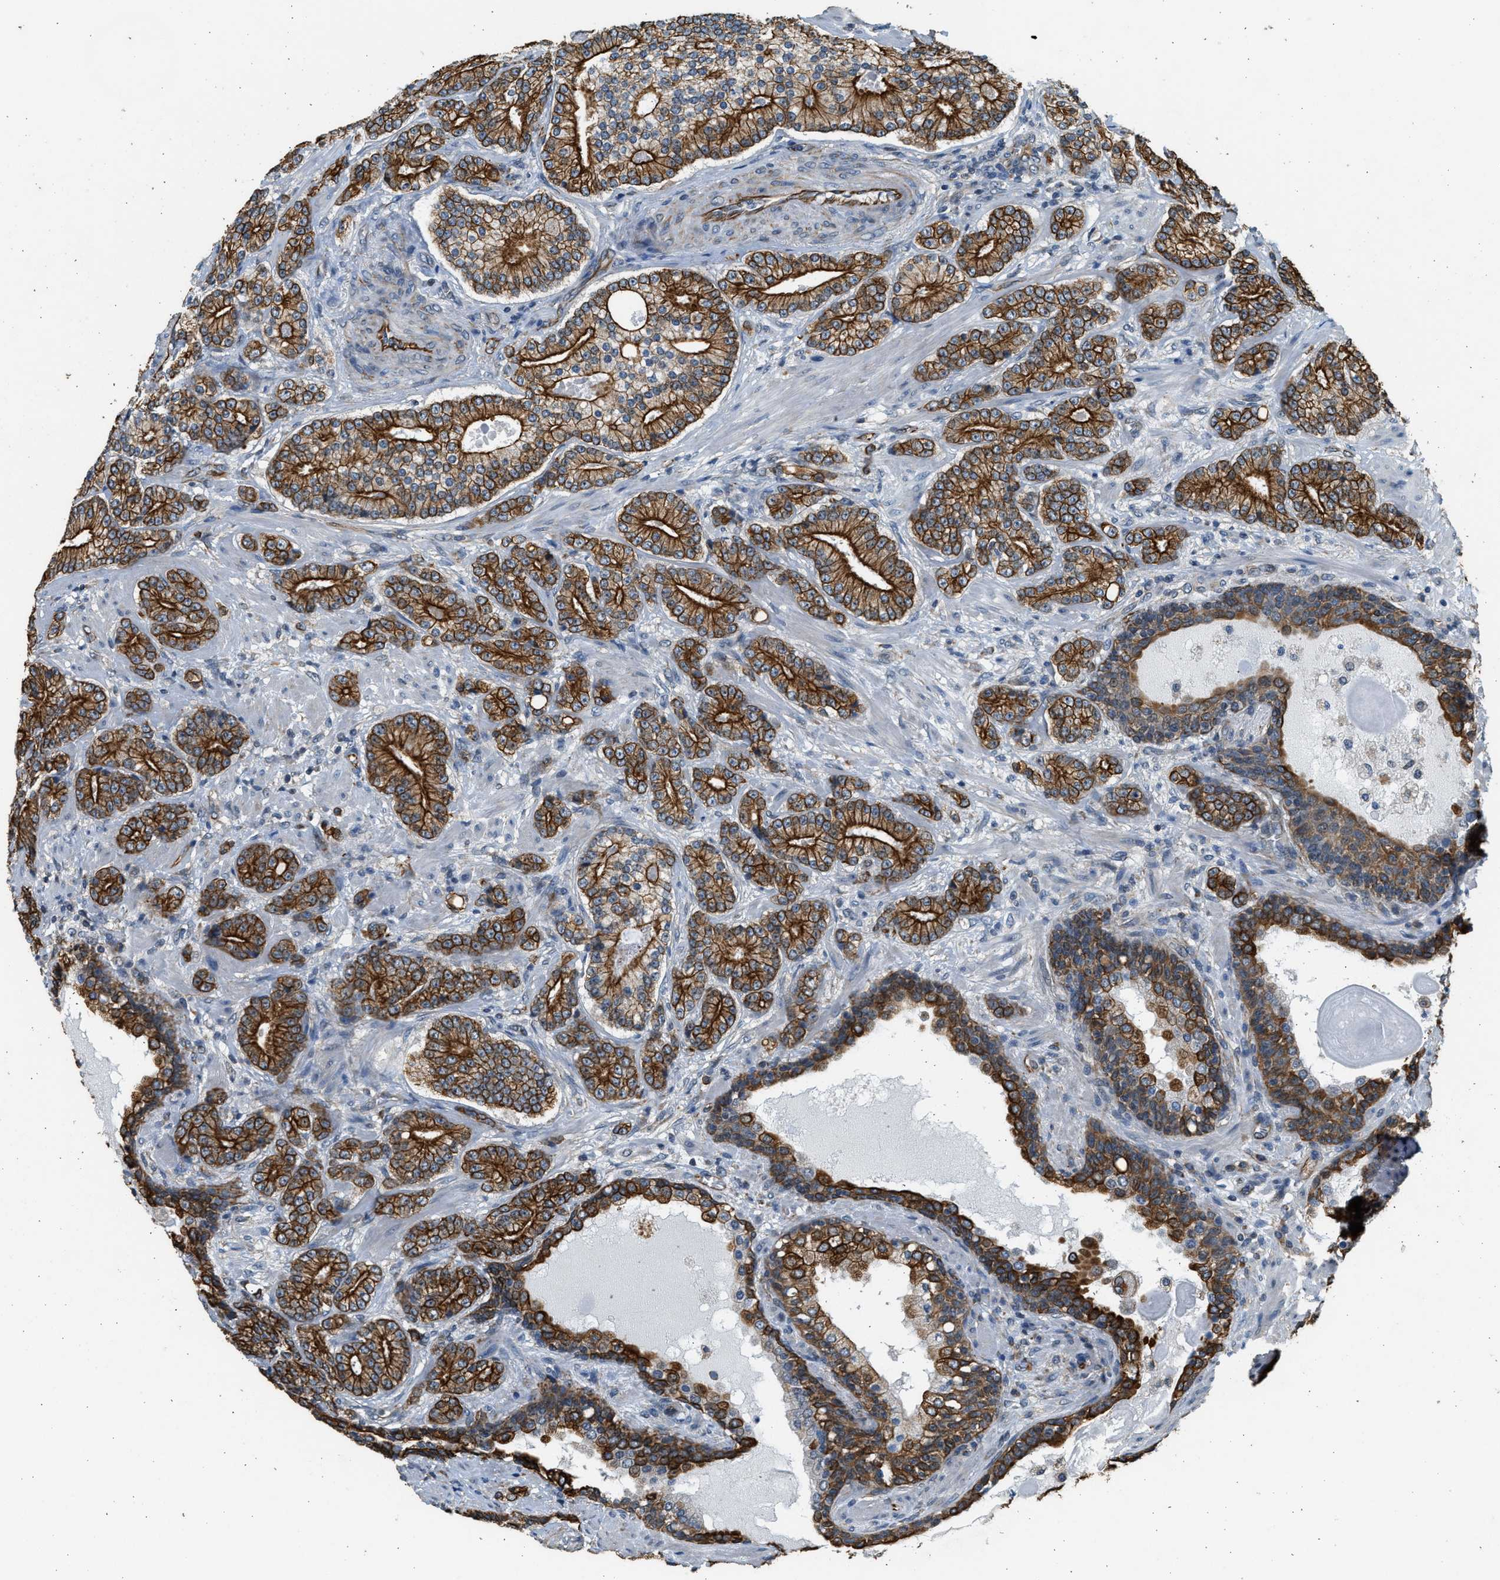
{"staining": {"intensity": "strong", "quantity": ">75%", "location": "cytoplasmic/membranous"}, "tissue": "prostate cancer", "cell_type": "Tumor cells", "image_type": "cancer", "snomed": [{"axis": "morphology", "description": "Adenocarcinoma, High grade"}, {"axis": "topography", "description": "Prostate"}], "caption": "Immunohistochemistry (IHC) histopathology image of neoplastic tissue: human prostate adenocarcinoma (high-grade) stained using IHC demonstrates high levels of strong protein expression localized specifically in the cytoplasmic/membranous of tumor cells, appearing as a cytoplasmic/membranous brown color.", "gene": "PCLO", "patient": {"sex": "male", "age": 61}}